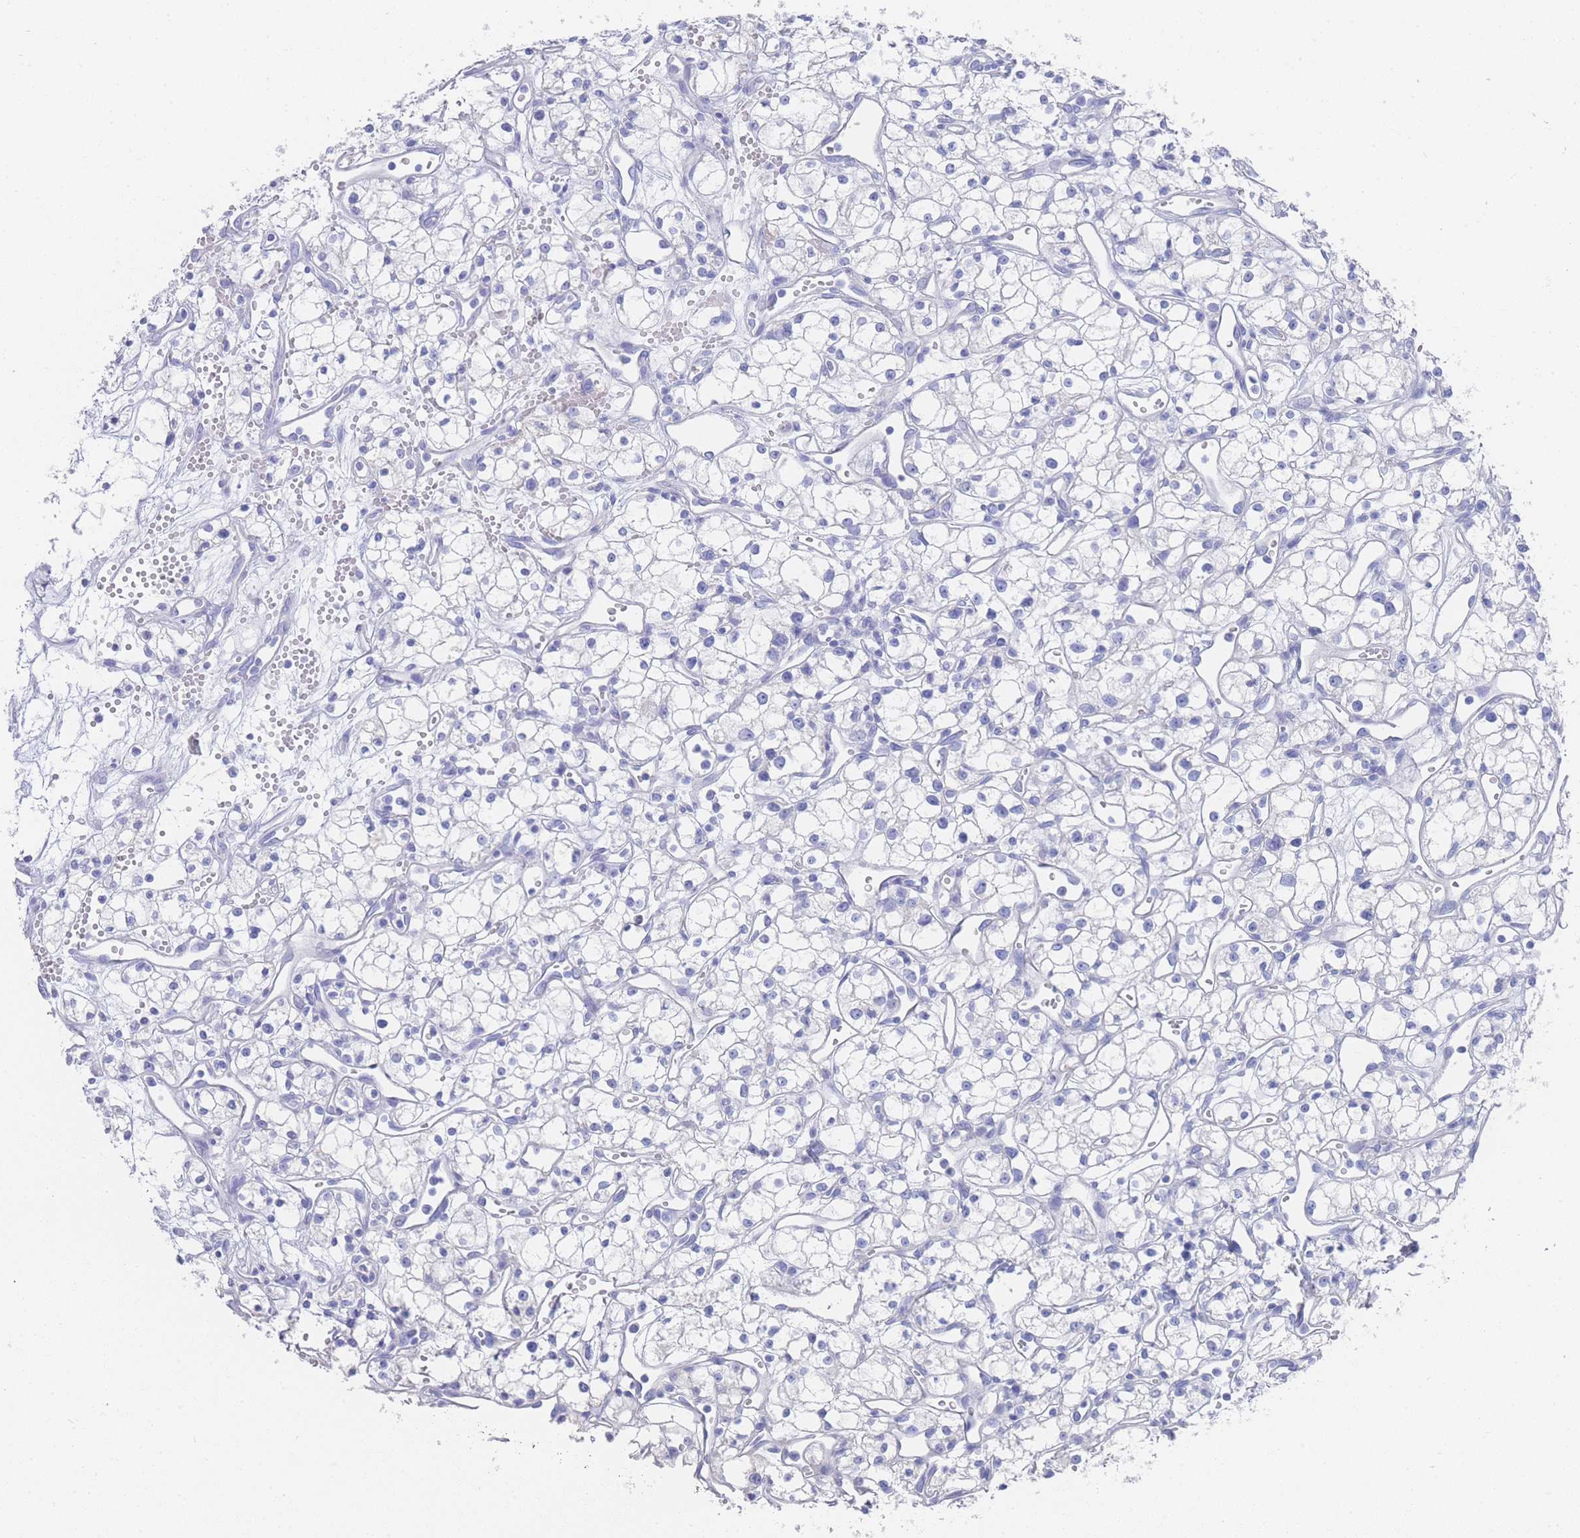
{"staining": {"intensity": "negative", "quantity": "none", "location": "none"}, "tissue": "renal cancer", "cell_type": "Tumor cells", "image_type": "cancer", "snomed": [{"axis": "morphology", "description": "Adenocarcinoma, NOS"}, {"axis": "topography", "description": "Kidney"}], "caption": "This is an immunohistochemistry (IHC) photomicrograph of human renal cancer (adenocarcinoma). There is no staining in tumor cells.", "gene": "LRRC37A", "patient": {"sex": "male", "age": 59}}